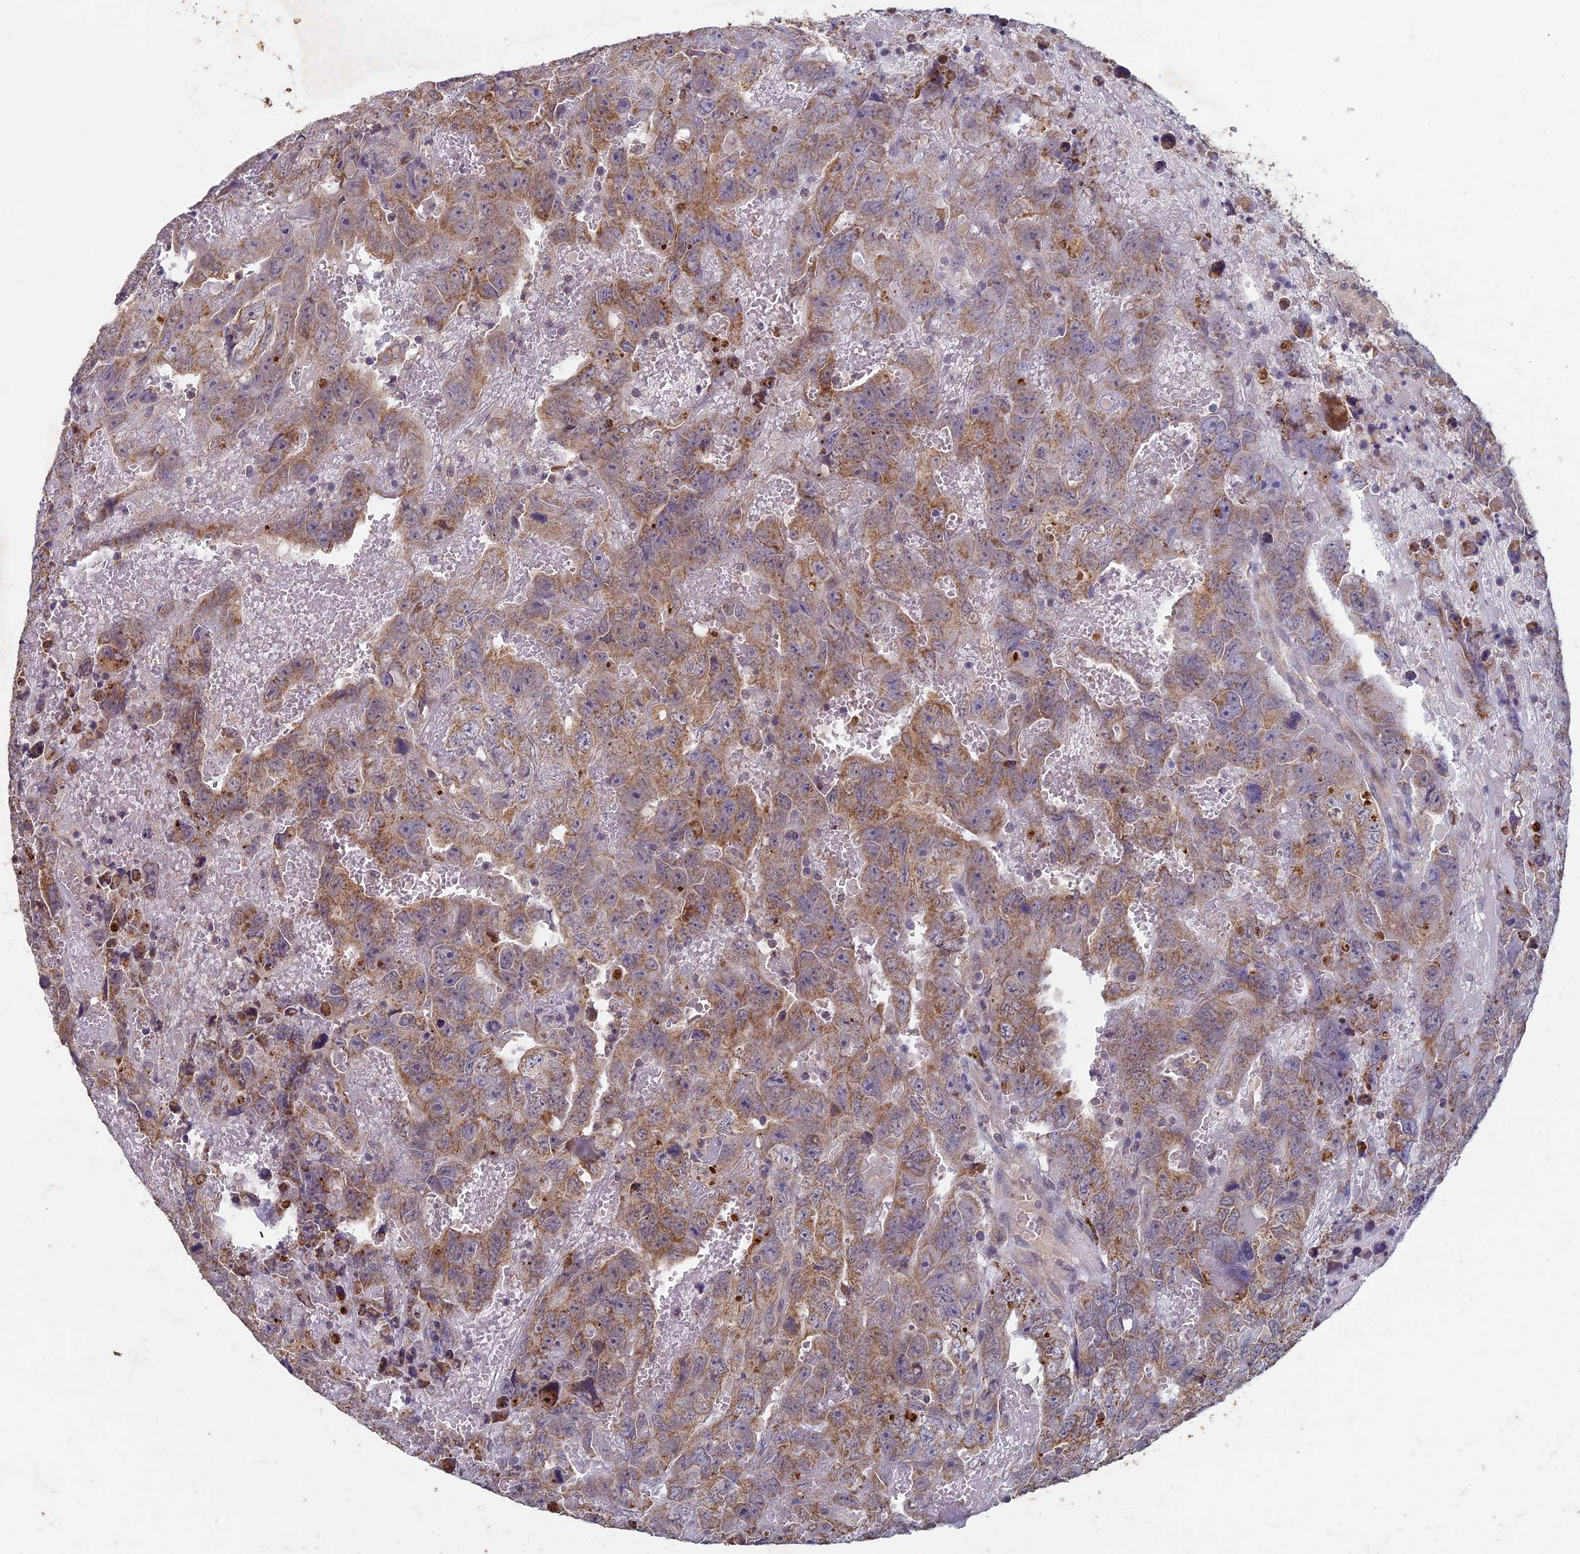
{"staining": {"intensity": "moderate", "quantity": ">75%", "location": "cytoplasmic/membranous"}, "tissue": "testis cancer", "cell_type": "Tumor cells", "image_type": "cancer", "snomed": [{"axis": "morphology", "description": "Carcinoma, Embryonal, NOS"}, {"axis": "topography", "description": "Testis"}], "caption": "Testis embryonal carcinoma tissue reveals moderate cytoplasmic/membranous positivity in approximately >75% of tumor cells", "gene": "RCCD1", "patient": {"sex": "male", "age": 45}}